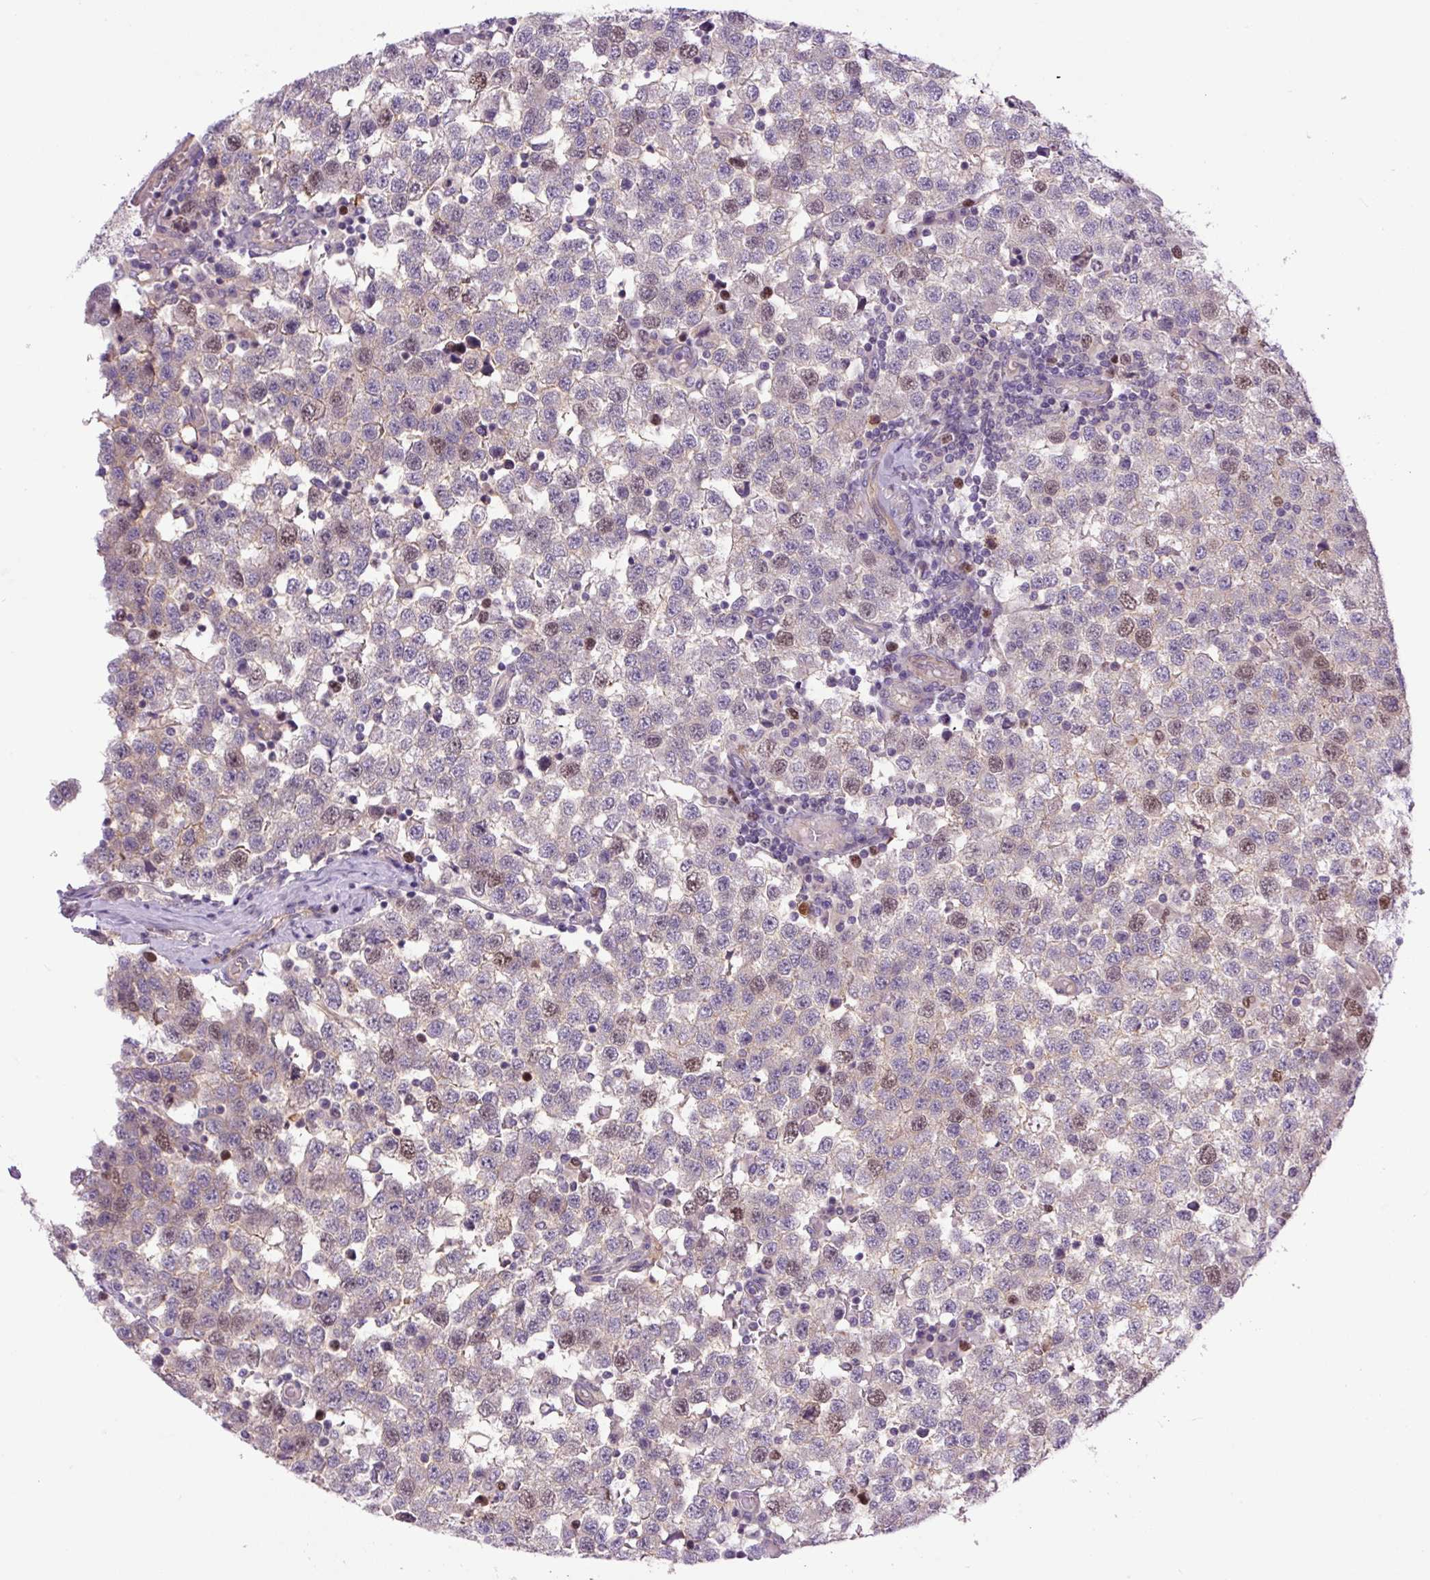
{"staining": {"intensity": "moderate", "quantity": "<25%", "location": "nuclear"}, "tissue": "testis cancer", "cell_type": "Tumor cells", "image_type": "cancer", "snomed": [{"axis": "morphology", "description": "Seminoma, NOS"}, {"axis": "topography", "description": "Testis"}], "caption": "Immunohistochemical staining of testis cancer reveals low levels of moderate nuclear expression in about <25% of tumor cells.", "gene": "KIFC1", "patient": {"sex": "male", "age": 34}}